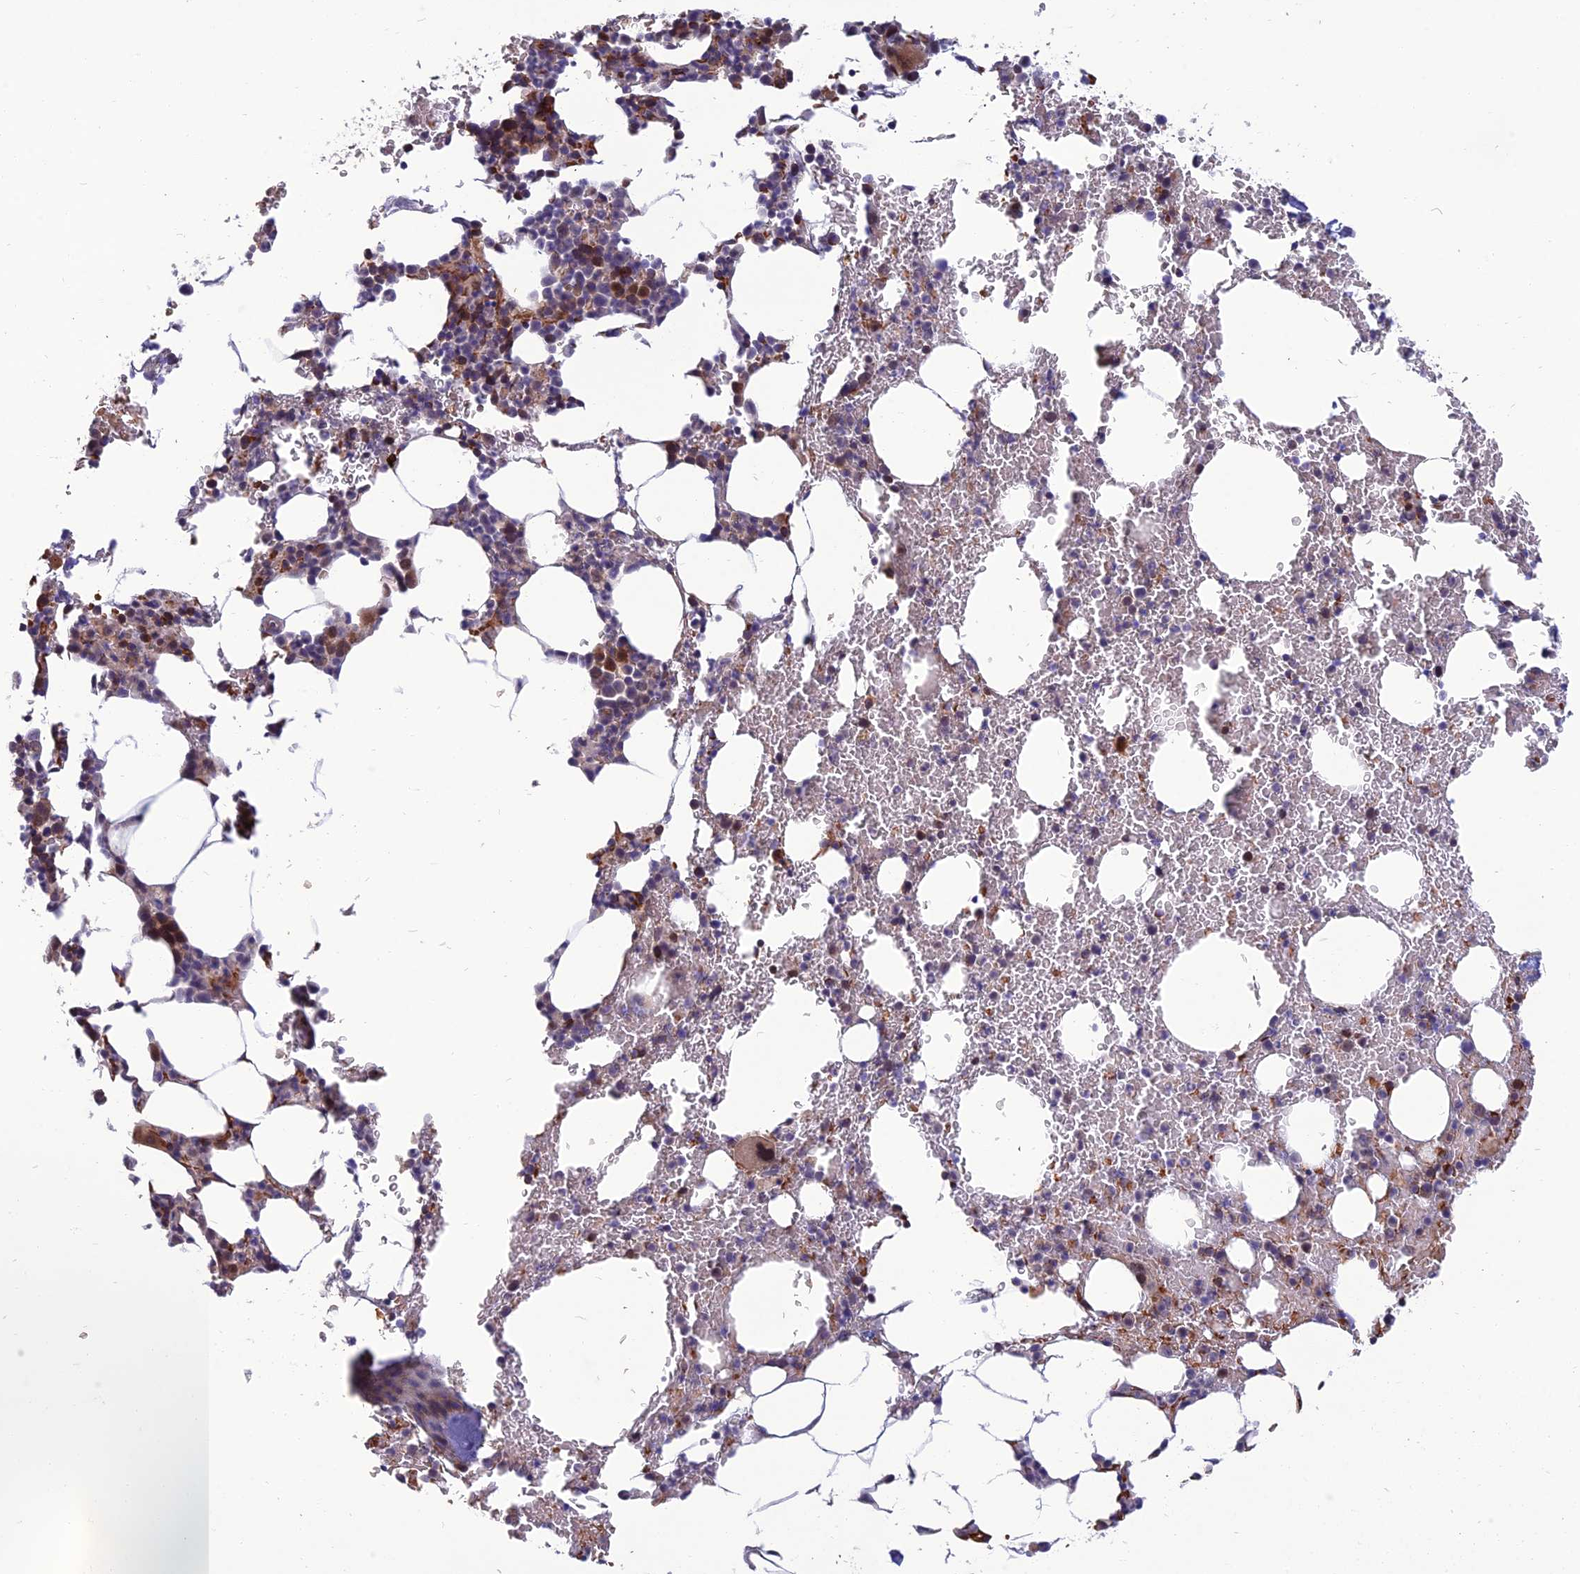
{"staining": {"intensity": "moderate", "quantity": "25%-75%", "location": "cytoplasmic/membranous,nuclear"}, "tissue": "bone marrow", "cell_type": "Hematopoietic cells", "image_type": "normal", "snomed": [{"axis": "morphology", "description": "Normal tissue, NOS"}, {"axis": "morphology", "description": "Inflammation, NOS"}, {"axis": "topography", "description": "Bone marrow"}], "caption": "About 25%-75% of hematopoietic cells in unremarkable bone marrow display moderate cytoplasmic/membranous,nuclear protein positivity as visualized by brown immunohistochemical staining.", "gene": "GIPC1", "patient": {"sex": "male", "age": 41}}